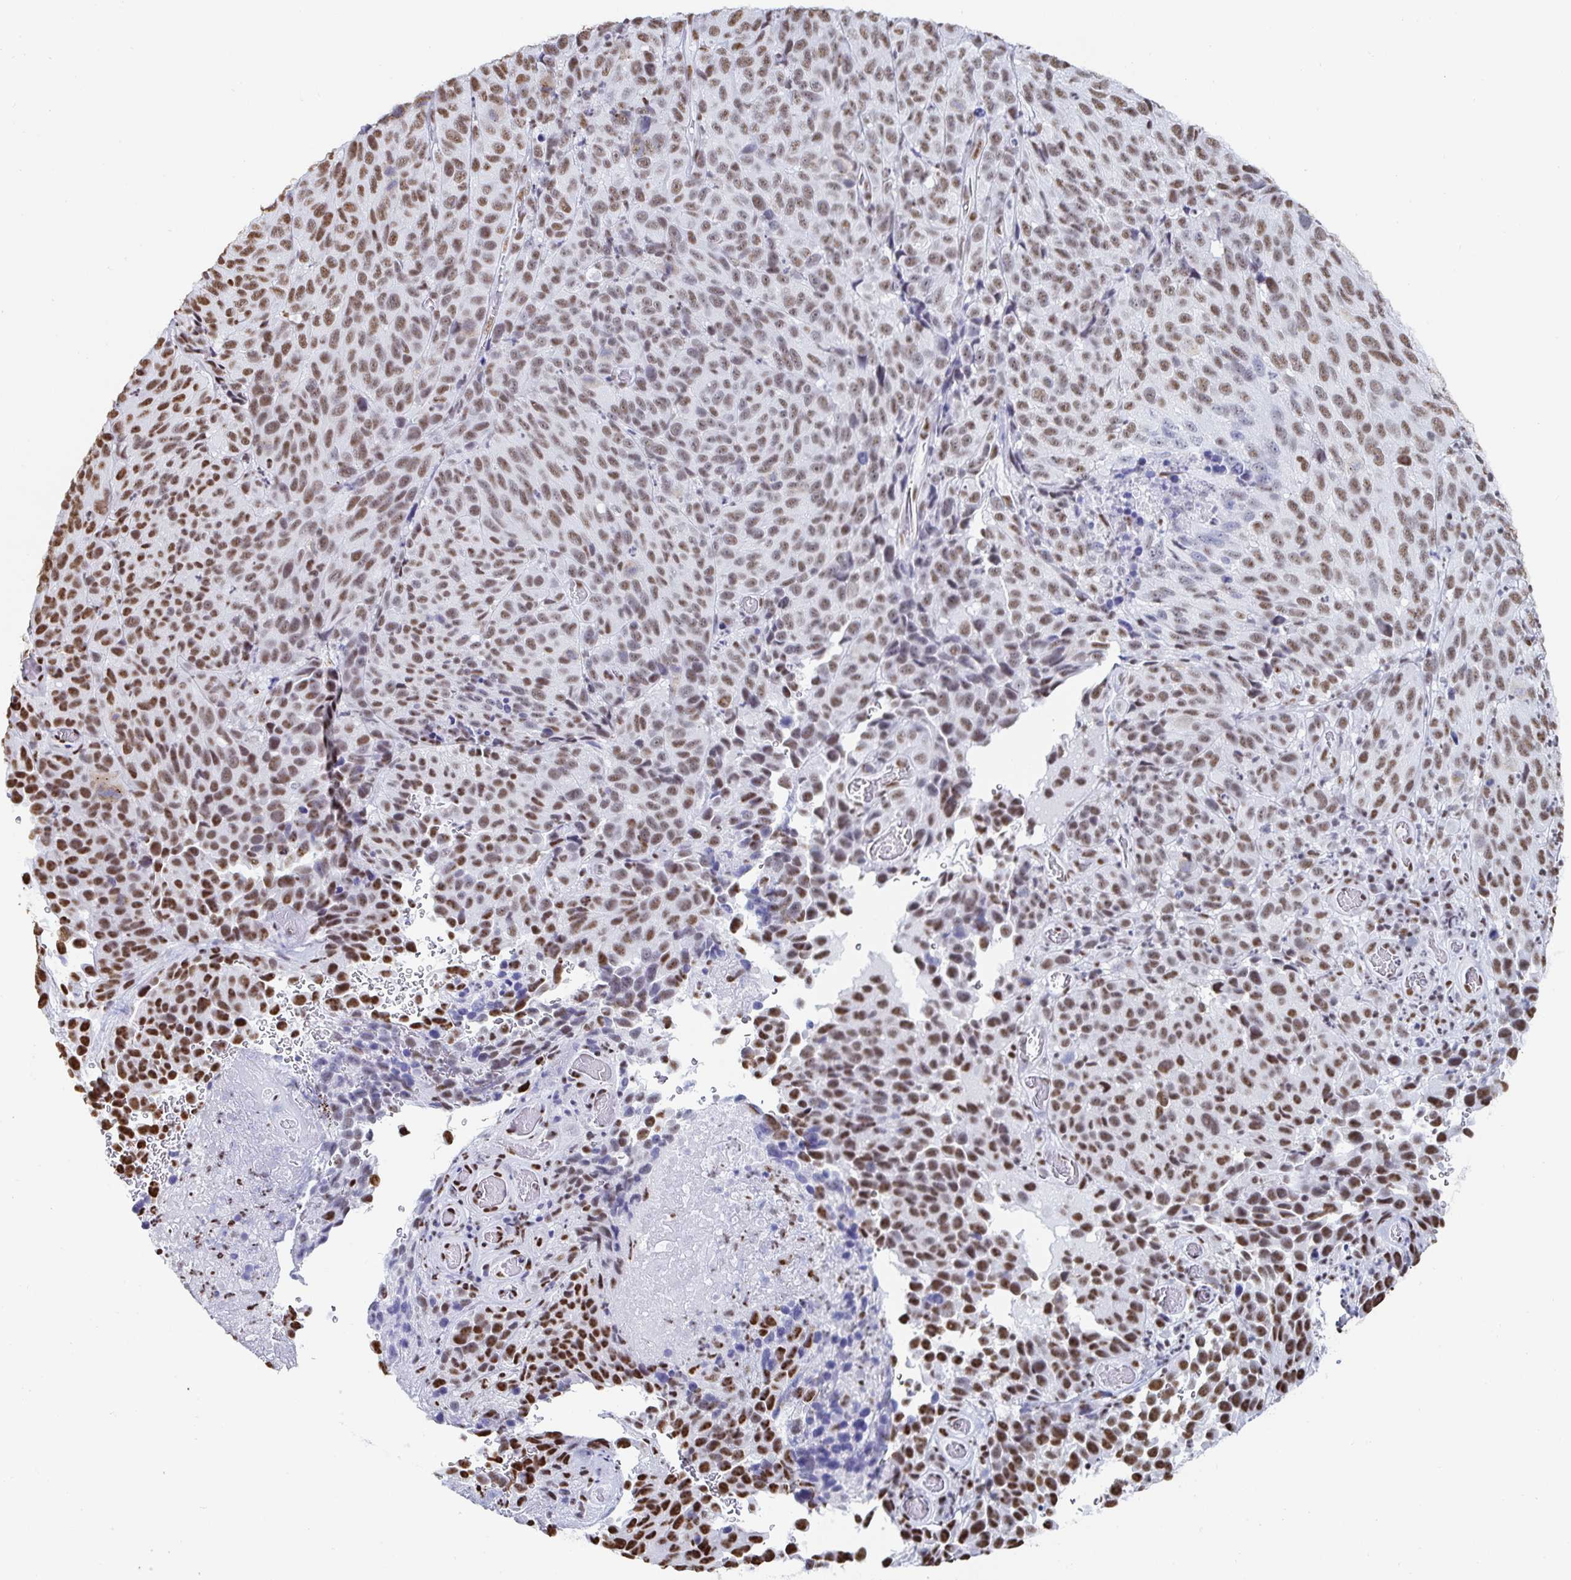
{"staining": {"intensity": "moderate", "quantity": ">75%", "location": "nuclear"}, "tissue": "melanoma", "cell_type": "Tumor cells", "image_type": "cancer", "snomed": [{"axis": "morphology", "description": "Malignant melanoma, NOS"}, {"axis": "topography", "description": "Skin"}], "caption": "An image showing moderate nuclear expression in about >75% of tumor cells in malignant melanoma, as visualized by brown immunohistochemical staining.", "gene": "DDX39B", "patient": {"sex": "male", "age": 85}}